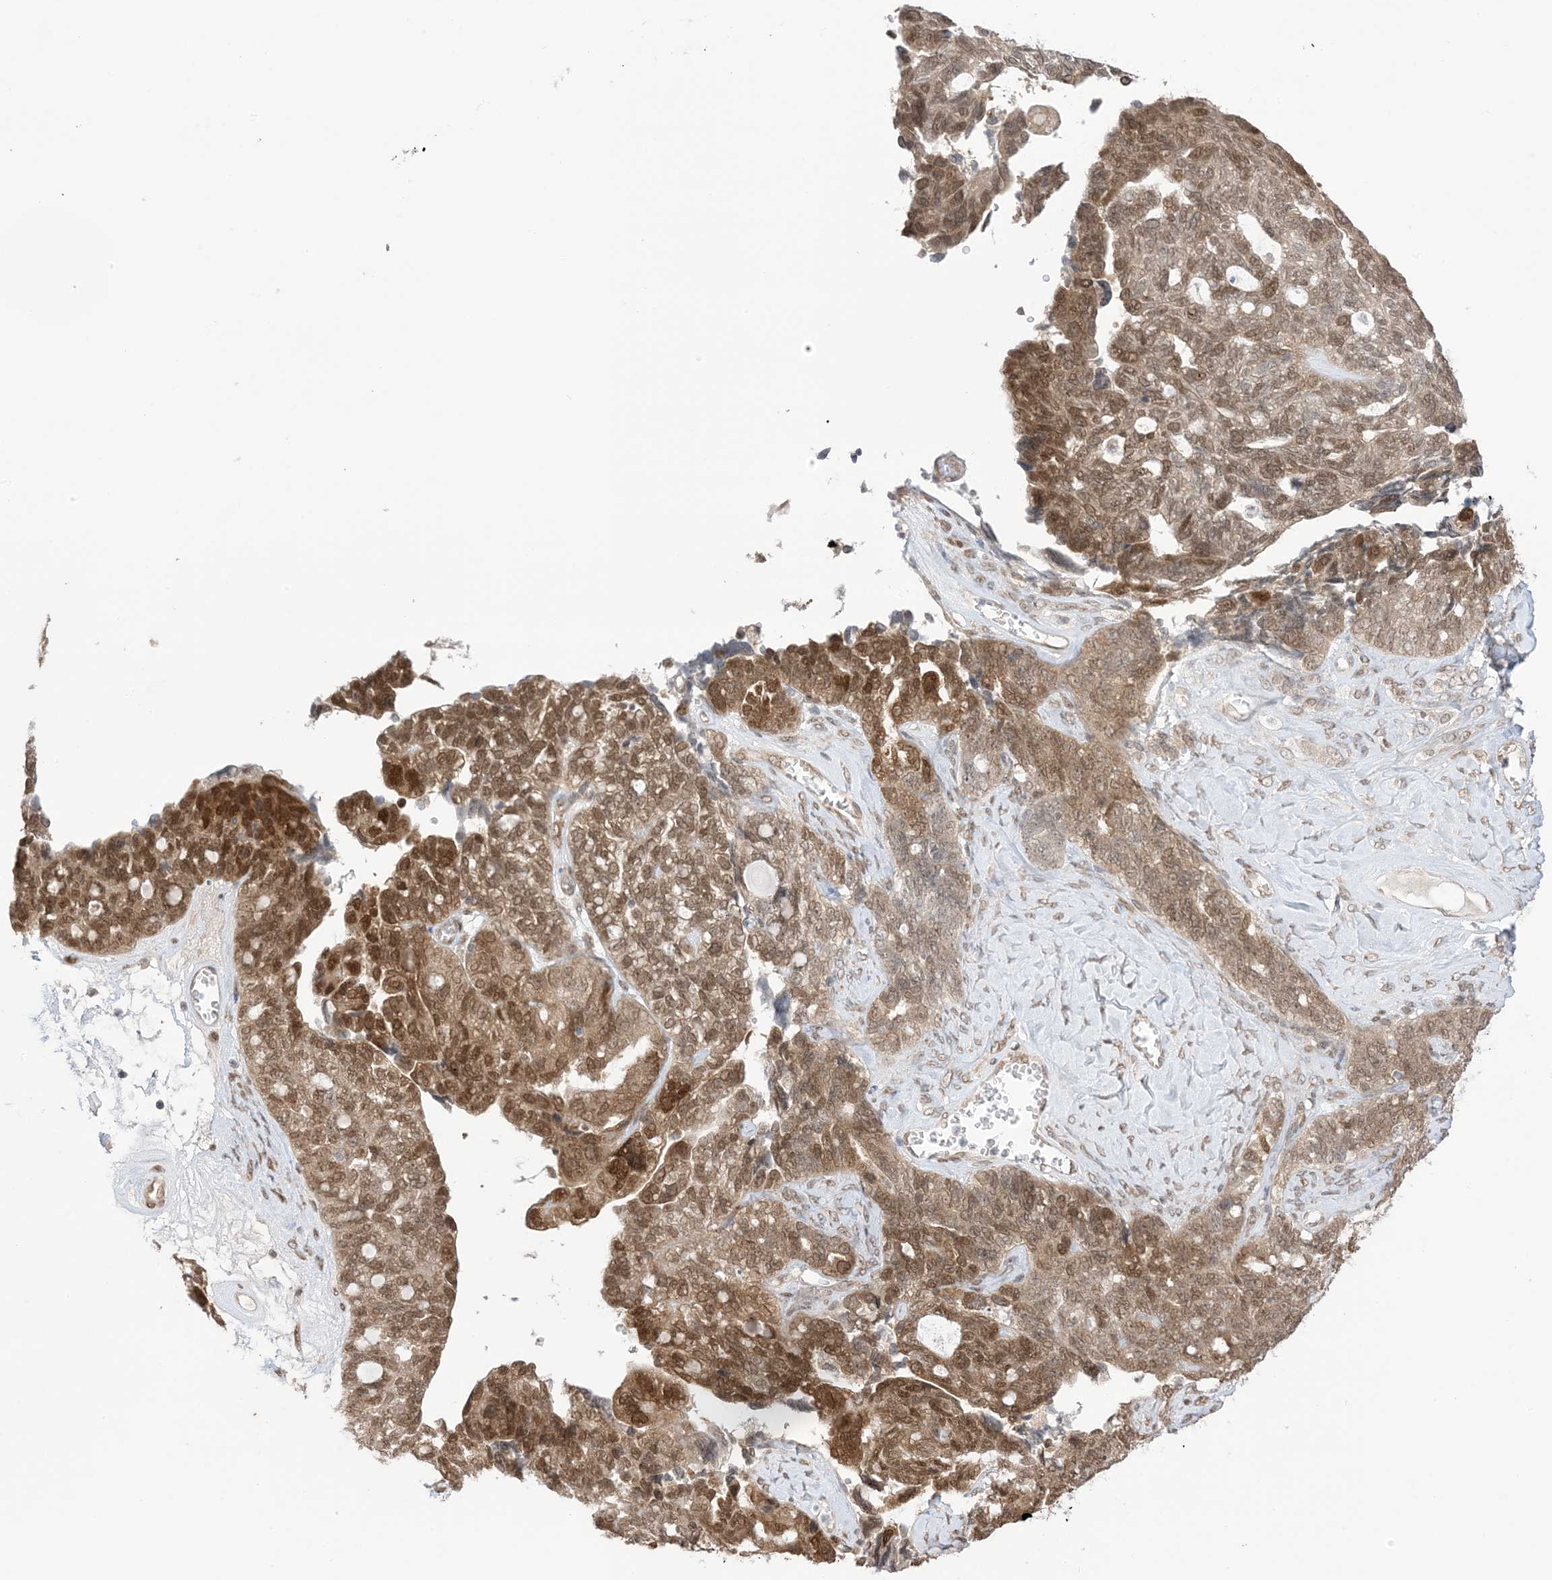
{"staining": {"intensity": "moderate", "quantity": ">75%", "location": "cytoplasmic/membranous,nuclear"}, "tissue": "ovarian cancer", "cell_type": "Tumor cells", "image_type": "cancer", "snomed": [{"axis": "morphology", "description": "Cystadenocarcinoma, serous, NOS"}, {"axis": "topography", "description": "Ovary"}], "caption": "A high-resolution micrograph shows immunohistochemistry (IHC) staining of serous cystadenocarcinoma (ovarian), which displays moderate cytoplasmic/membranous and nuclear positivity in about >75% of tumor cells.", "gene": "UBE2E2", "patient": {"sex": "female", "age": 79}}